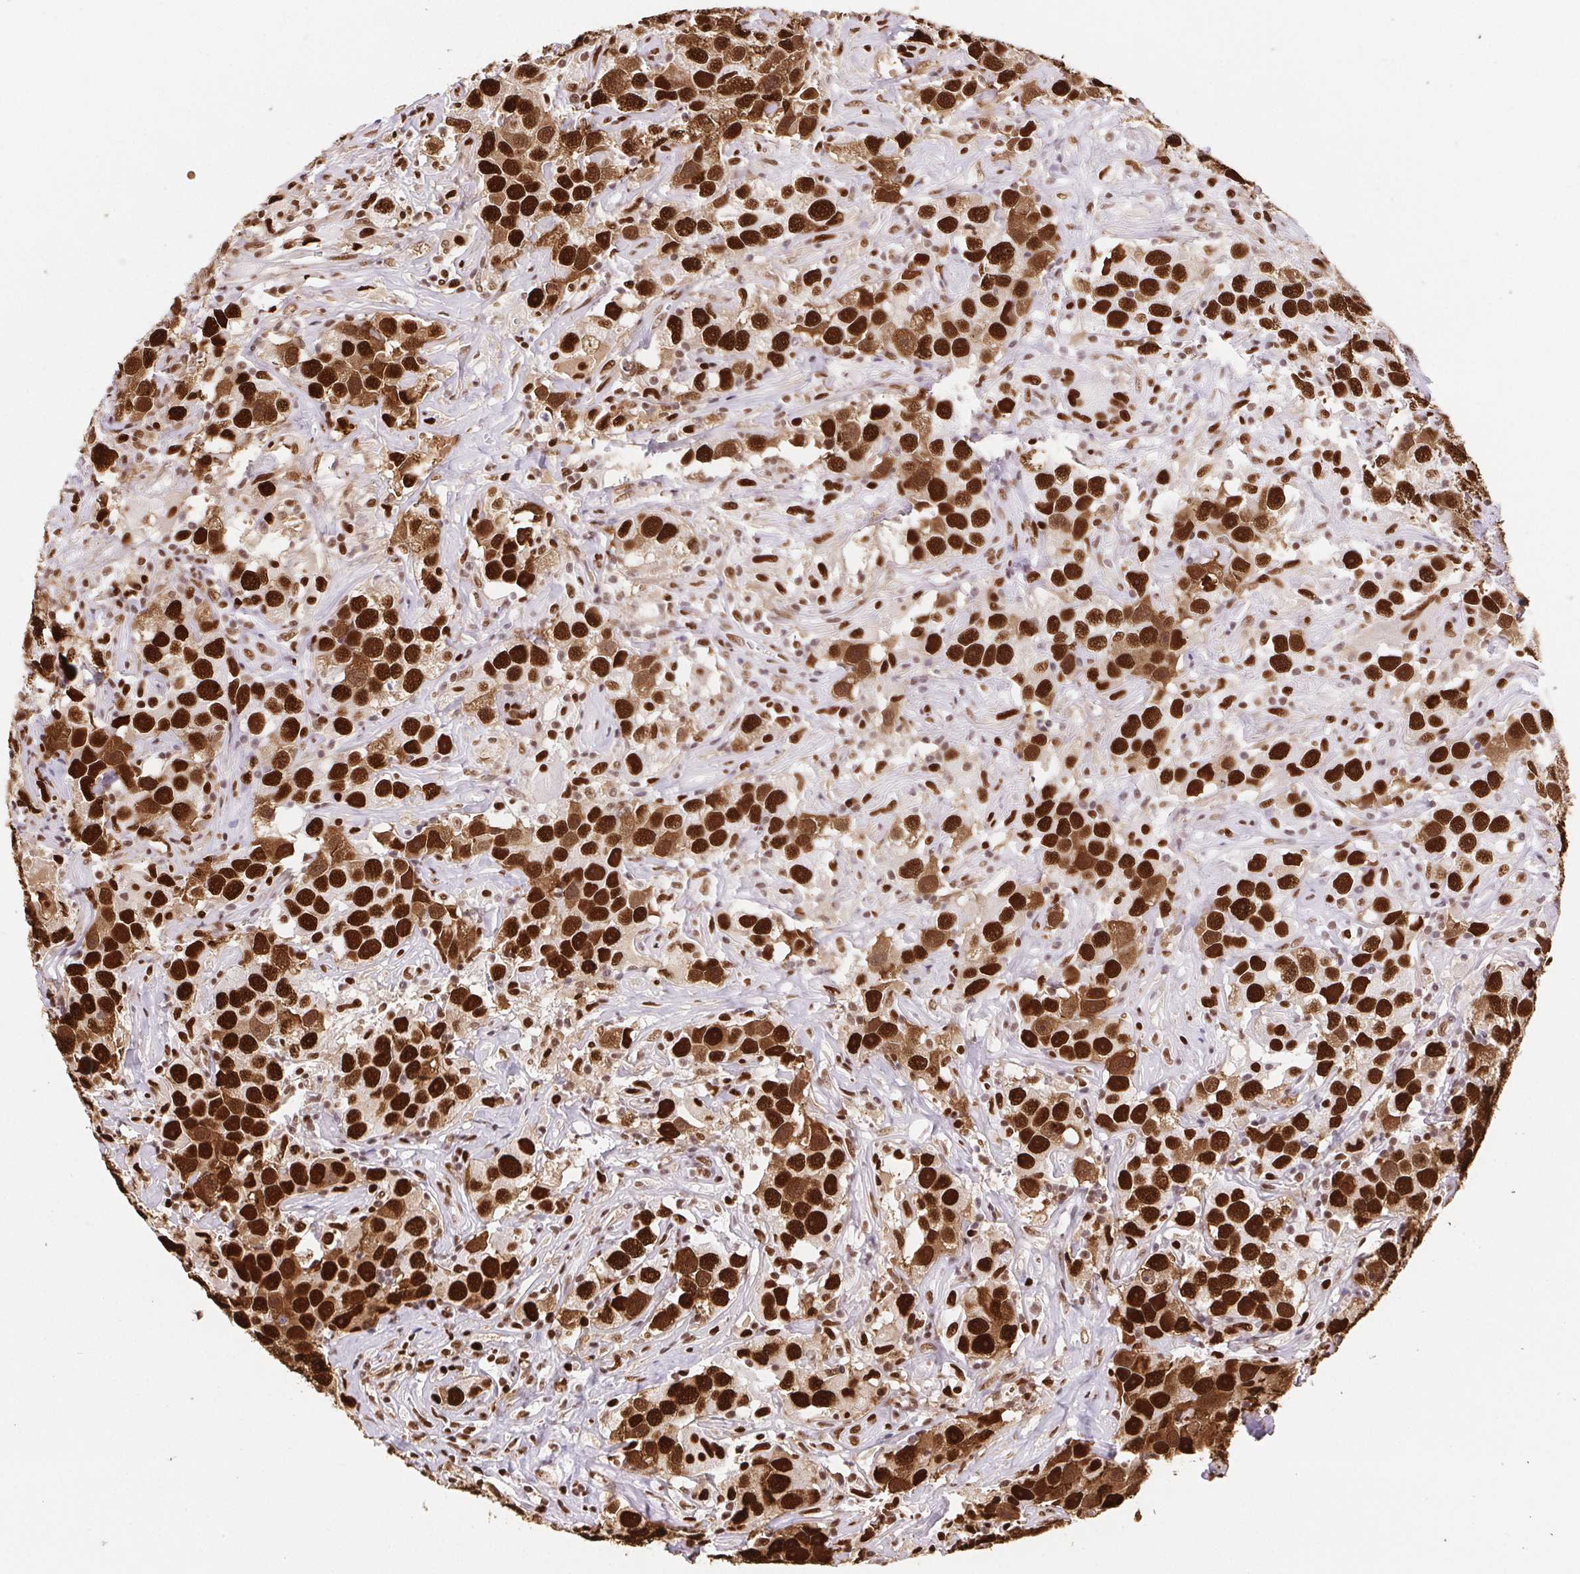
{"staining": {"intensity": "strong", "quantity": ">75%", "location": "nuclear"}, "tissue": "testis cancer", "cell_type": "Tumor cells", "image_type": "cancer", "snomed": [{"axis": "morphology", "description": "Seminoma, NOS"}, {"axis": "topography", "description": "Testis"}], "caption": "A high-resolution histopathology image shows immunohistochemistry (IHC) staining of seminoma (testis), which demonstrates strong nuclear positivity in approximately >75% of tumor cells.", "gene": "SET", "patient": {"sex": "male", "age": 49}}